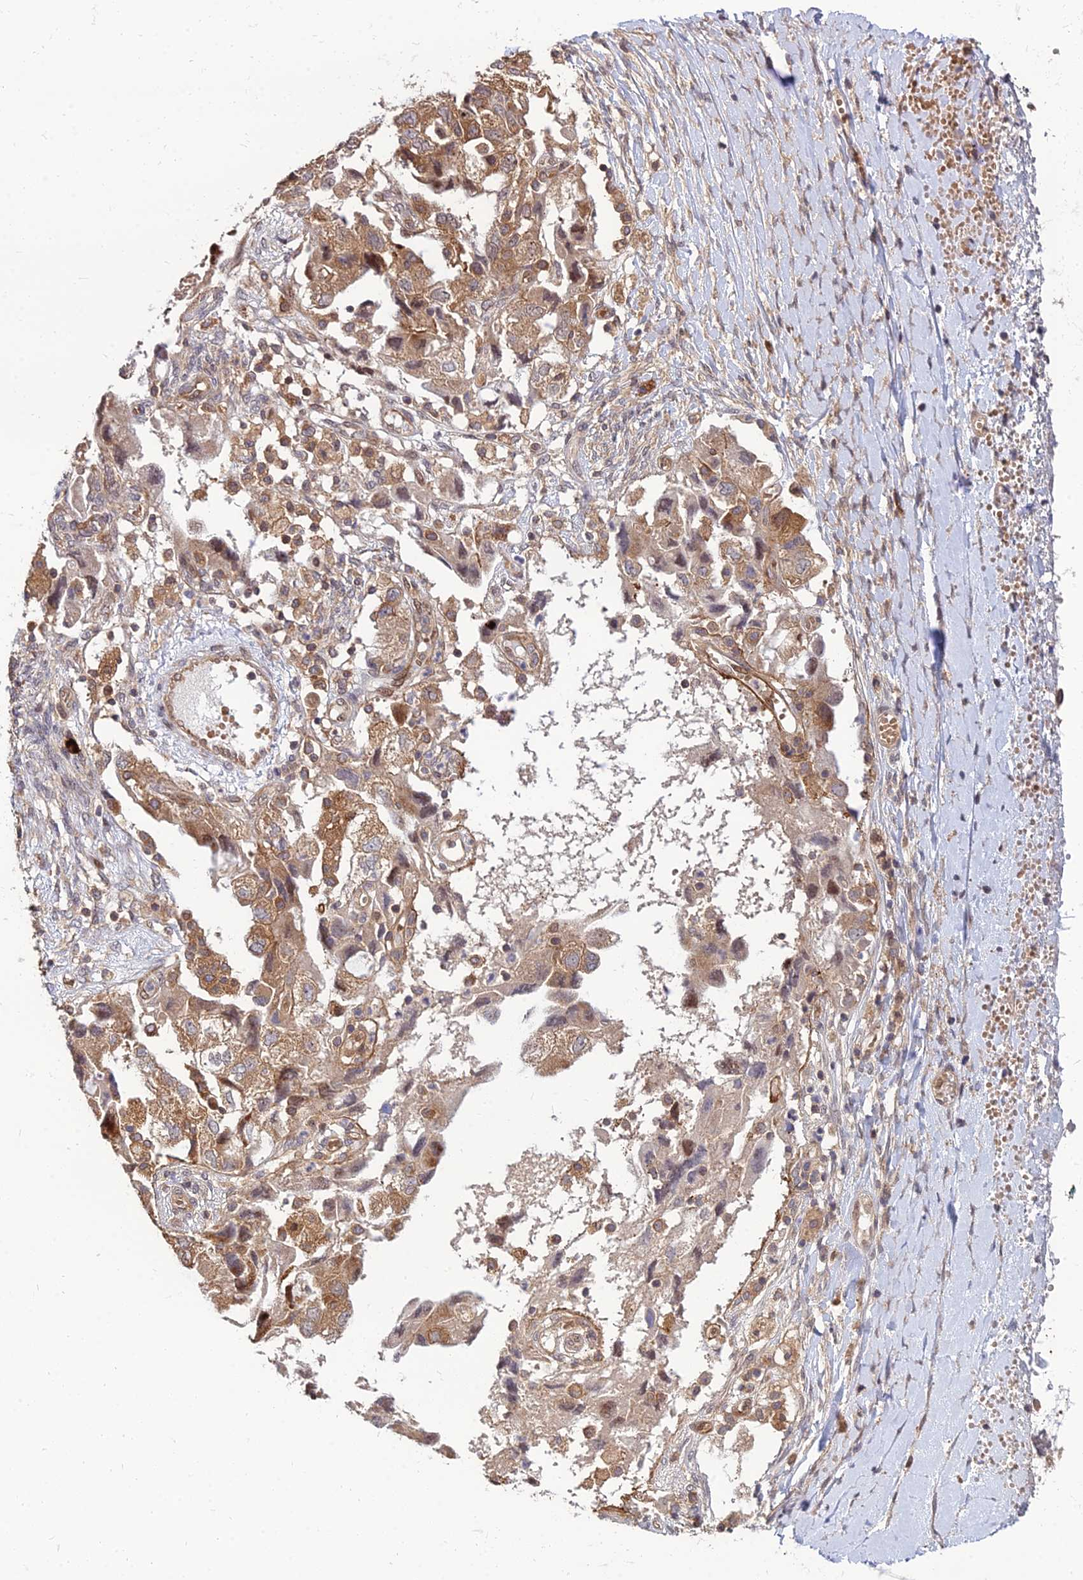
{"staining": {"intensity": "moderate", "quantity": ">75%", "location": "cytoplasmic/membranous"}, "tissue": "ovarian cancer", "cell_type": "Tumor cells", "image_type": "cancer", "snomed": [{"axis": "morphology", "description": "Carcinoma, NOS"}, {"axis": "morphology", "description": "Cystadenocarcinoma, serous, NOS"}, {"axis": "topography", "description": "Ovary"}], "caption": "A medium amount of moderate cytoplasmic/membranous positivity is present in approximately >75% of tumor cells in ovarian cancer tissue.", "gene": "CCT6B", "patient": {"sex": "female", "age": 69}}